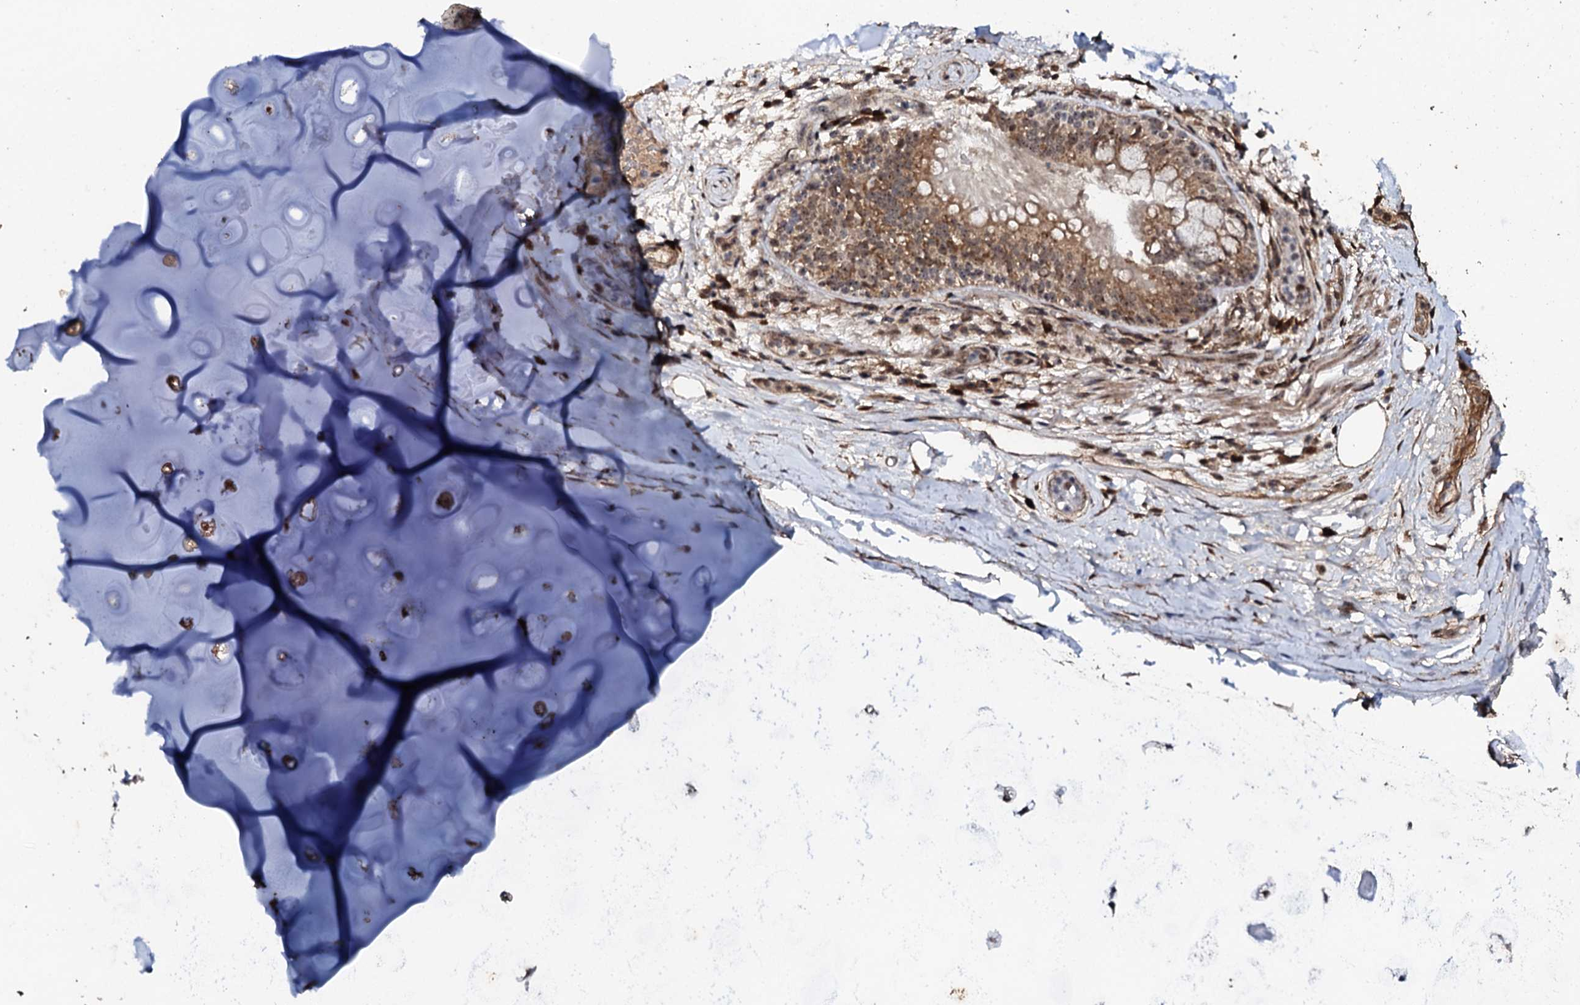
{"staining": {"intensity": "moderate", "quantity": ">75%", "location": "cytoplasmic/membranous"}, "tissue": "adipose tissue", "cell_type": "Adipocytes", "image_type": "normal", "snomed": [{"axis": "morphology", "description": "Normal tissue, NOS"}, {"axis": "topography", "description": "Lymph node"}, {"axis": "topography", "description": "Cartilage tissue"}, {"axis": "topography", "description": "Bronchus"}], "caption": "Protein staining exhibits moderate cytoplasmic/membranous expression in approximately >75% of adipocytes in benign adipose tissue.", "gene": "FAM111A", "patient": {"sex": "male", "age": 63}}